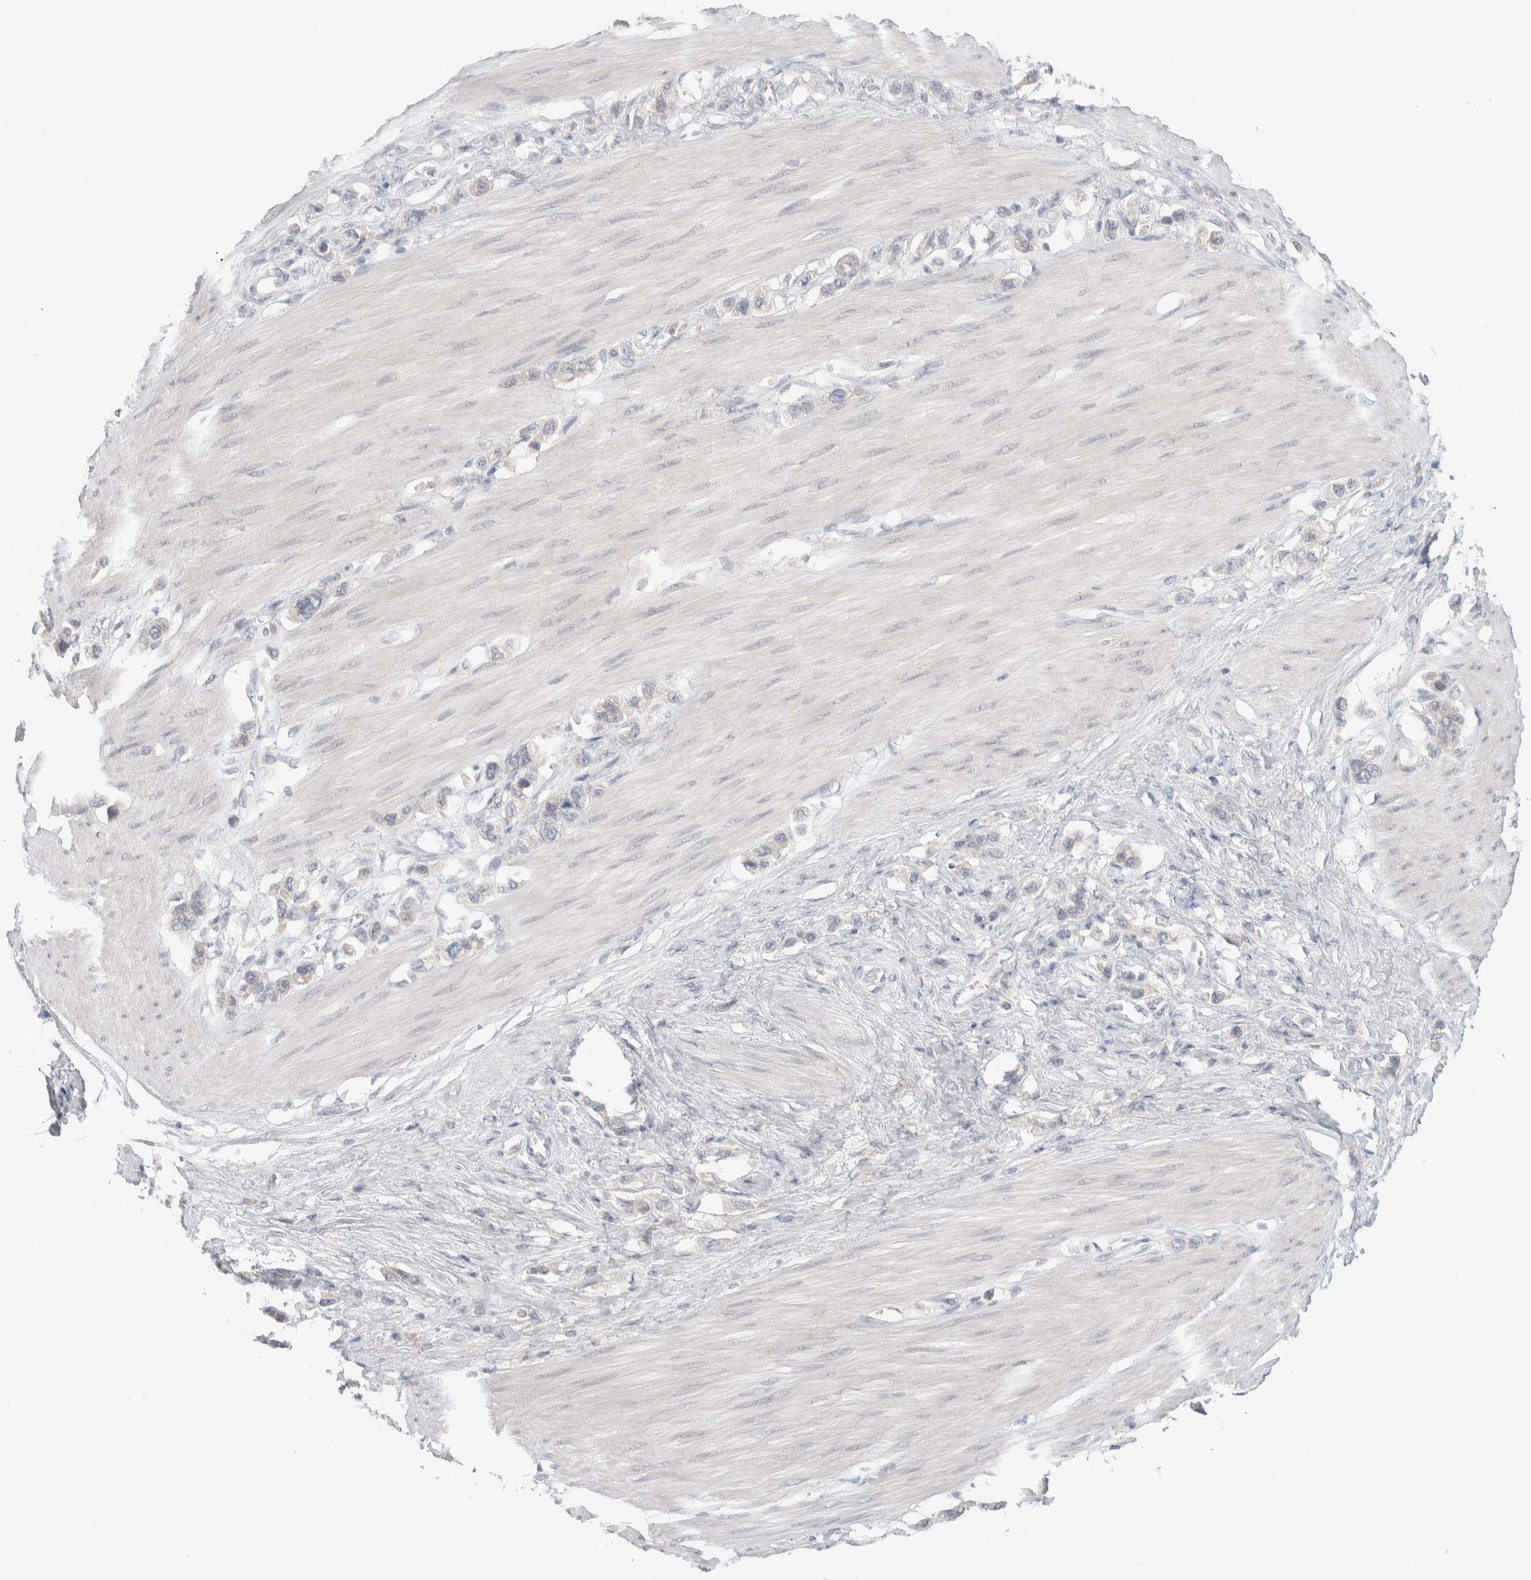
{"staining": {"intensity": "negative", "quantity": "none", "location": "none"}, "tissue": "stomach cancer", "cell_type": "Tumor cells", "image_type": "cancer", "snomed": [{"axis": "morphology", "description": "Adenocarcinoma, NOS"}, {"axis": "topography", "description": "Stomach"}], "caption": "A high-resolution photomicrograph shows immunohistochemistry staining of stomach cancer, which reveals no significant positivity in tumor cells.", "gene": "RUSF1", "patient": {"sex": "female", "age": 65}}